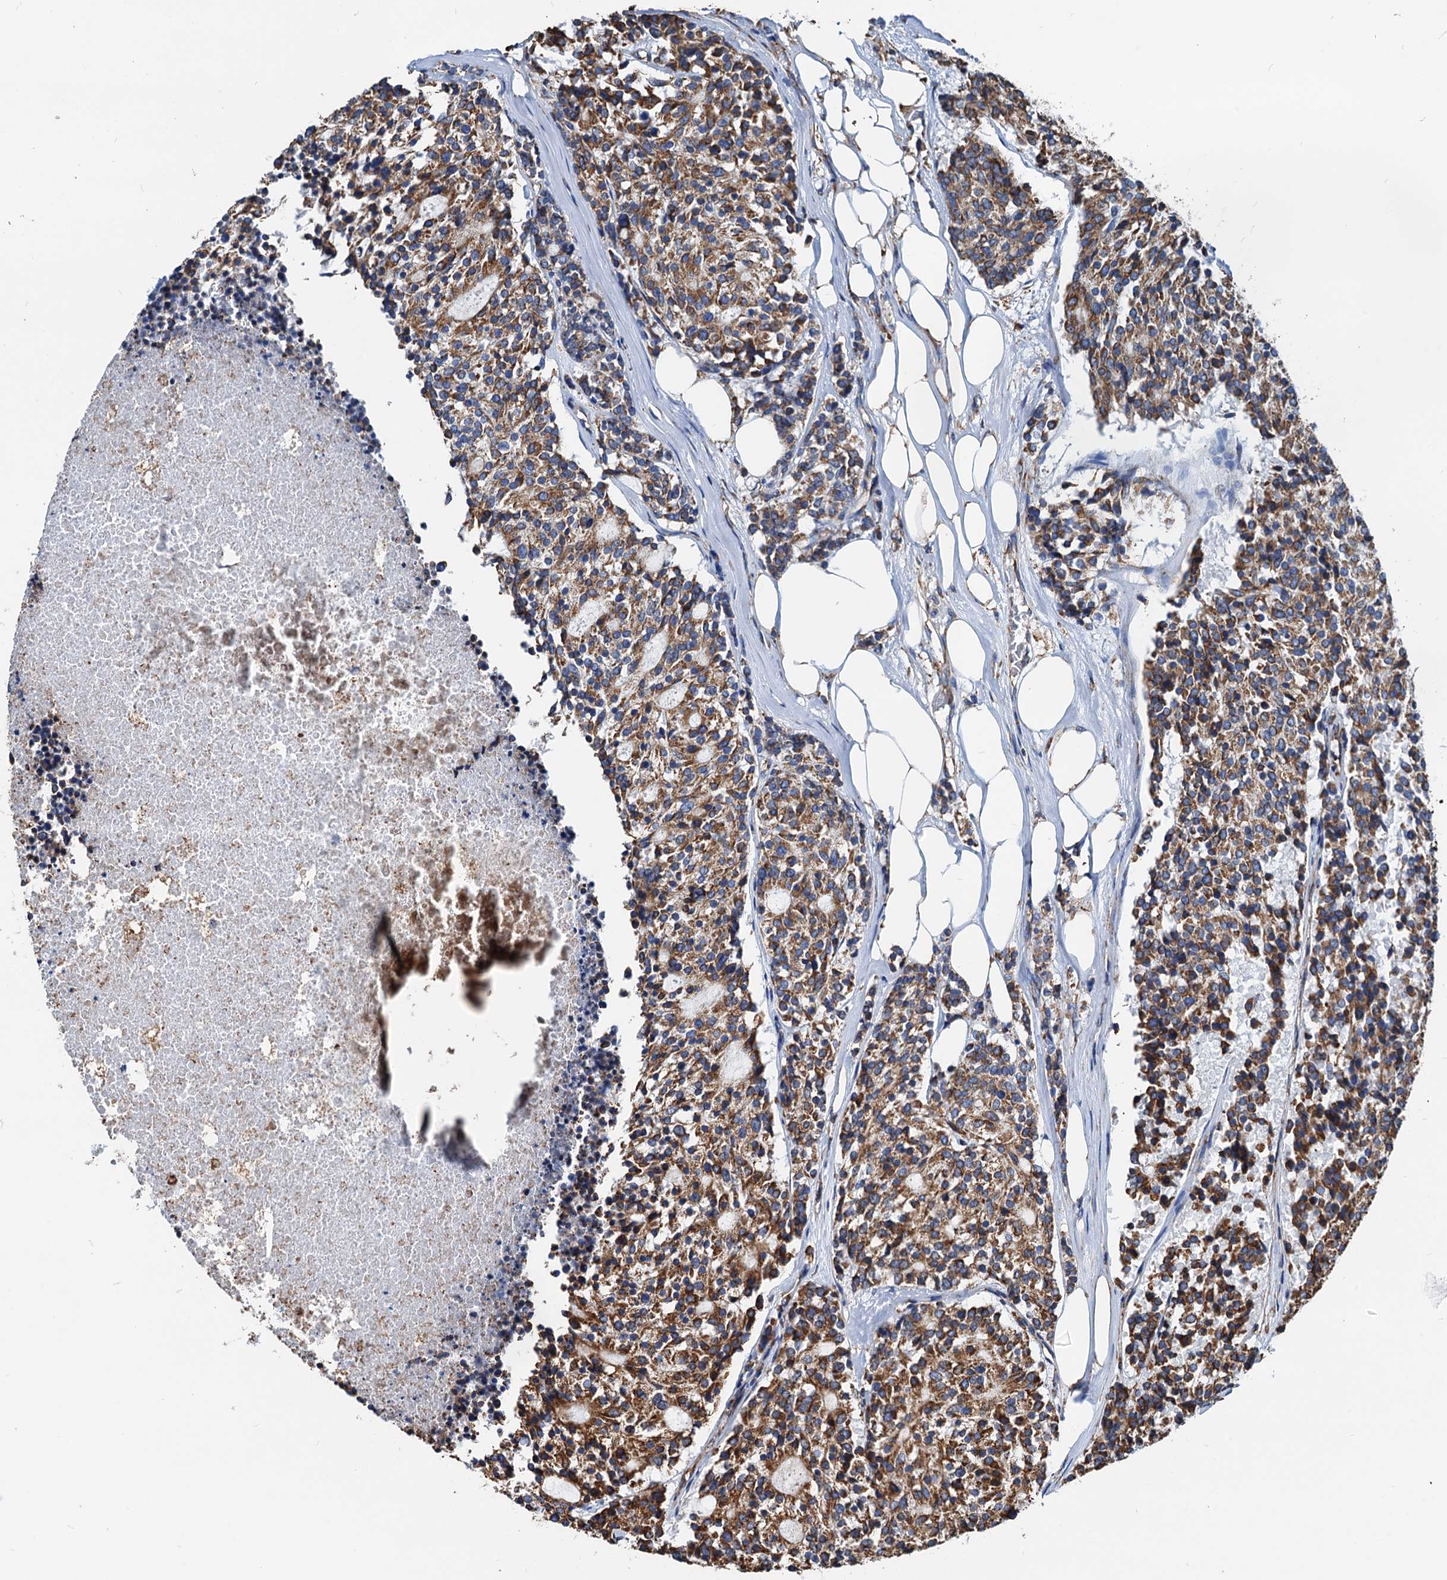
{"staining": {"intensity": "moderate", "quantity": ">75%", "location": "cytoplasmic/membranous"}, "tissue": "carcinoid", "cell_type": "Tumor cells", "image_type": "cancer", "snomed": [{"axis": "morphology", "description": "Carcinoid, malignant, NOS"}, {"axis": "topography", "description": "Pancreas"}], "caption": "Tumor cells demonstrate medium levels of moderate cytoplasmic/membranous positivity in about >75% of cells in human carcinoid.", "gene": "HSPA5", "patient": {"sex": "female", "age": 54}}